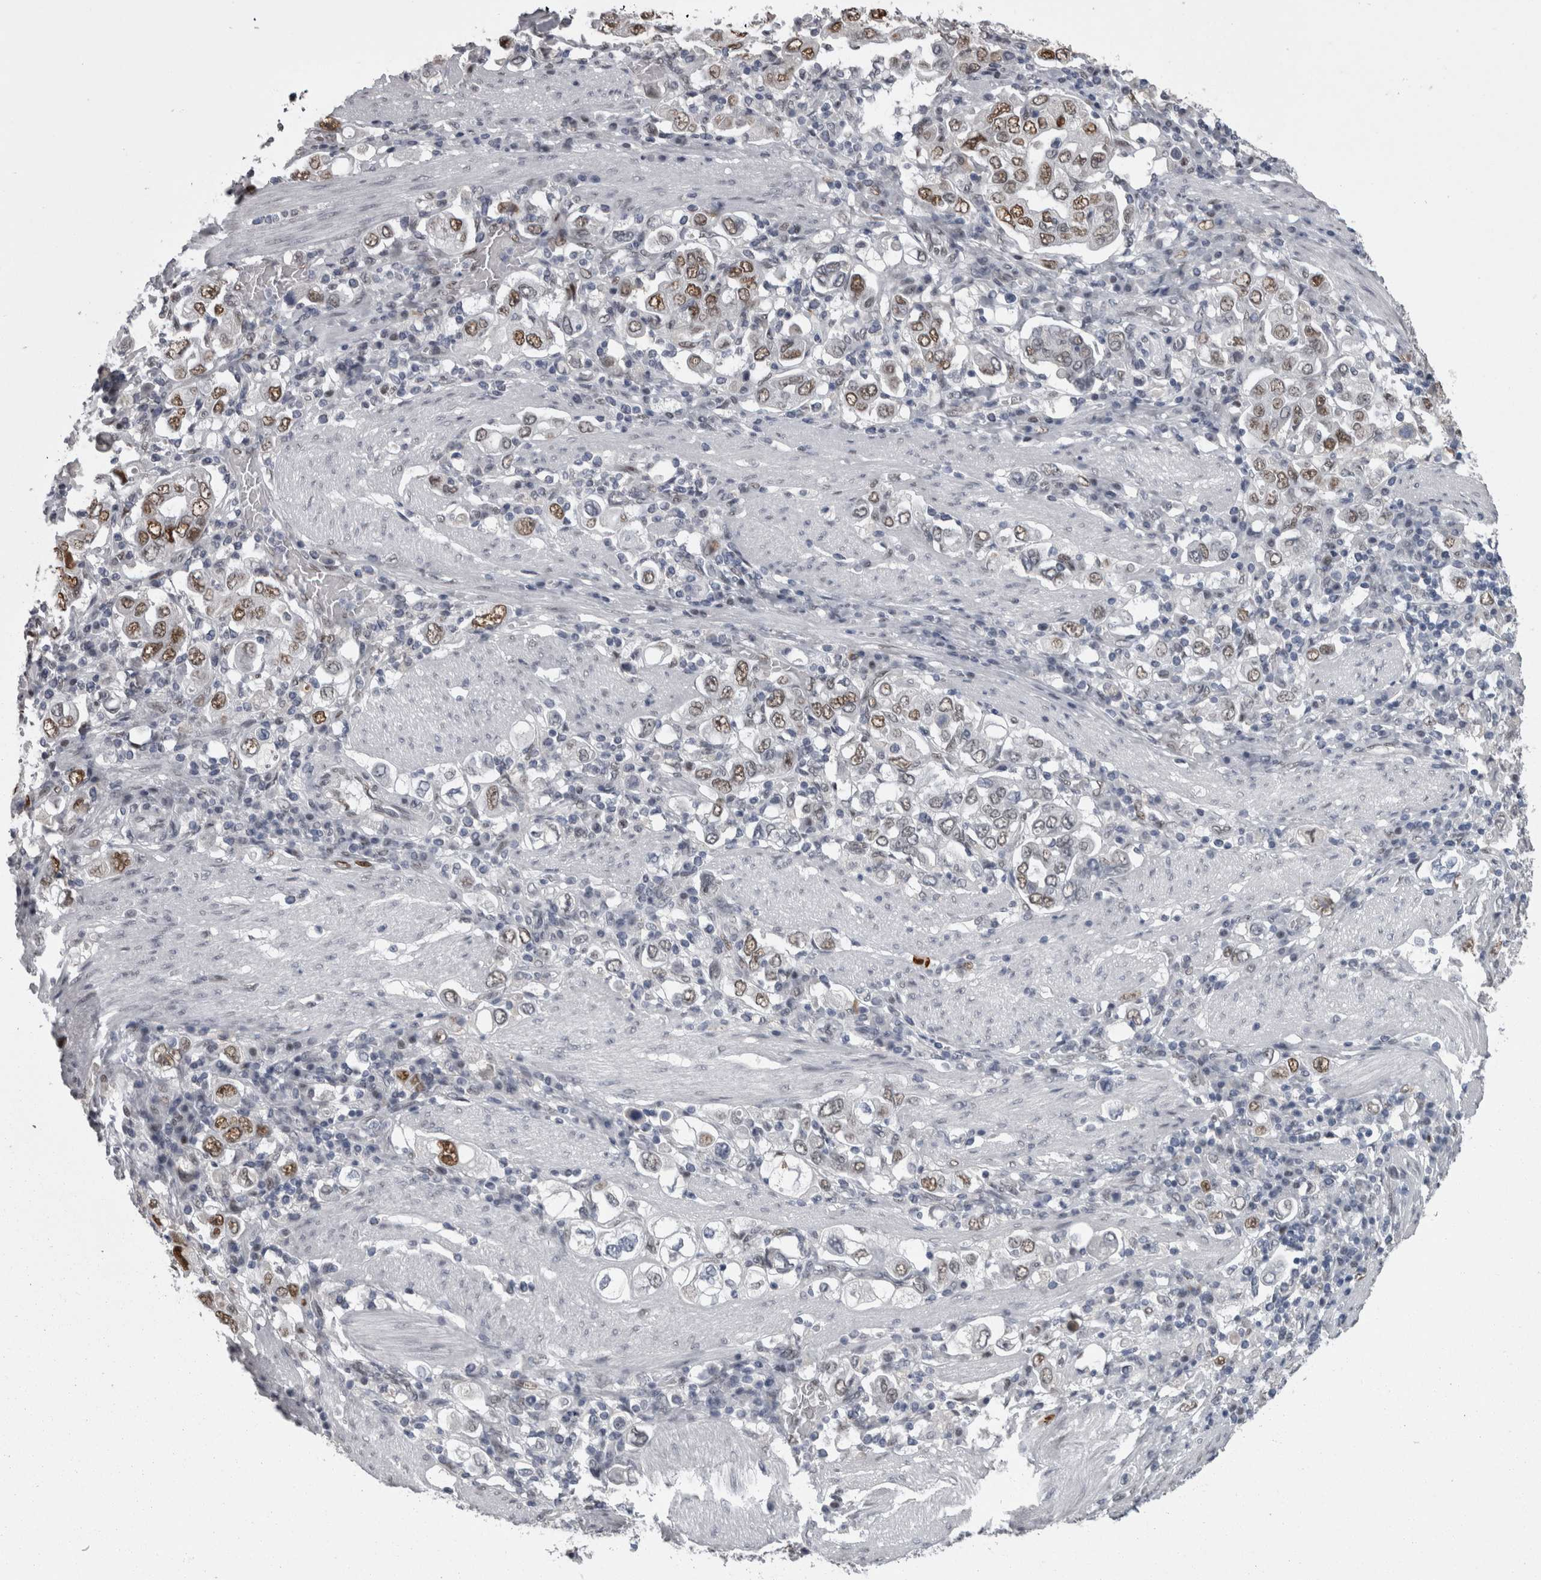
{"staining": {"intensity": "moderate", "quantity": ">75%", "location": "nuclear"}, "tissue": "stomach cancer", "cell_type": "Tumor cells", "image_type": "cancer", "snomed": [{"axis": "morphology", "description": "Adenocarcinoma, NOS"}, {"axis": "topography", "description": "Stomach, upper"}], "caption": "A photomicrograph of human stomach cancer (adenocarcinoma) stained for a protein exhibits moderate nuclear brown staining in tumor cells.", "gene": "C1orf54", "patient": {"sex": "male", "age": 62}}